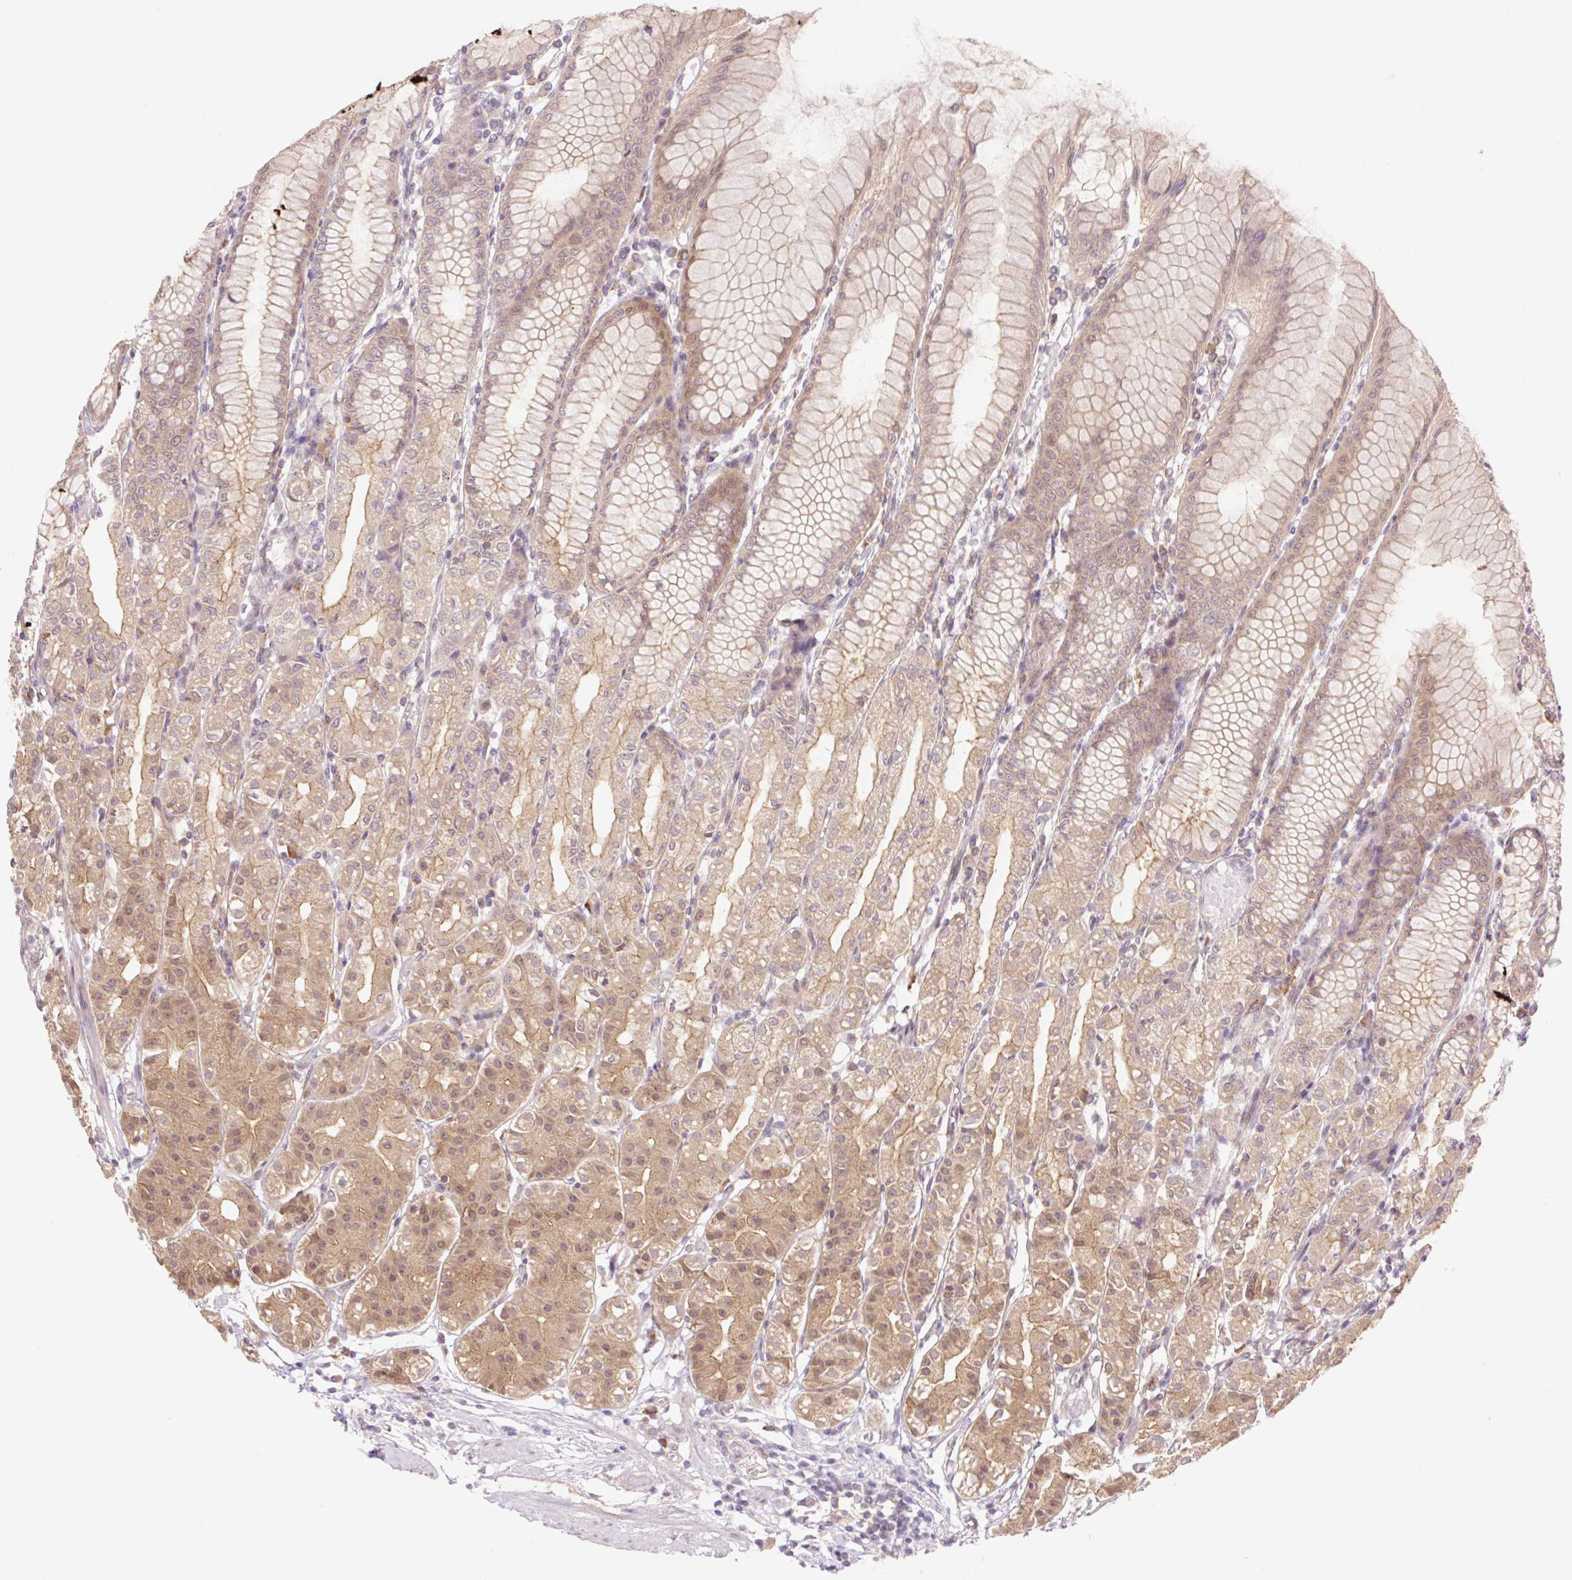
{"staining": {"intensity": "moderate", "quantity": ">75%", "location": "cytoplasmic/membranous,nuclear"}, "tissue": "stomach", "cell_type": "Glandular cells", "image_type": "normal", "snomed": [{"axis": "morphology", "description": "Normal tissue, NOS"}, {"axis": "topography", "description": "Stomach"}], "caption": "Protein analysis of benign stomach reveals moderate cytoplasmic/membranous,nuclear staining in approximately >75% of glandular cells.", "gene": "VPS25", "patient": {"sex": "female", "age": 57}}